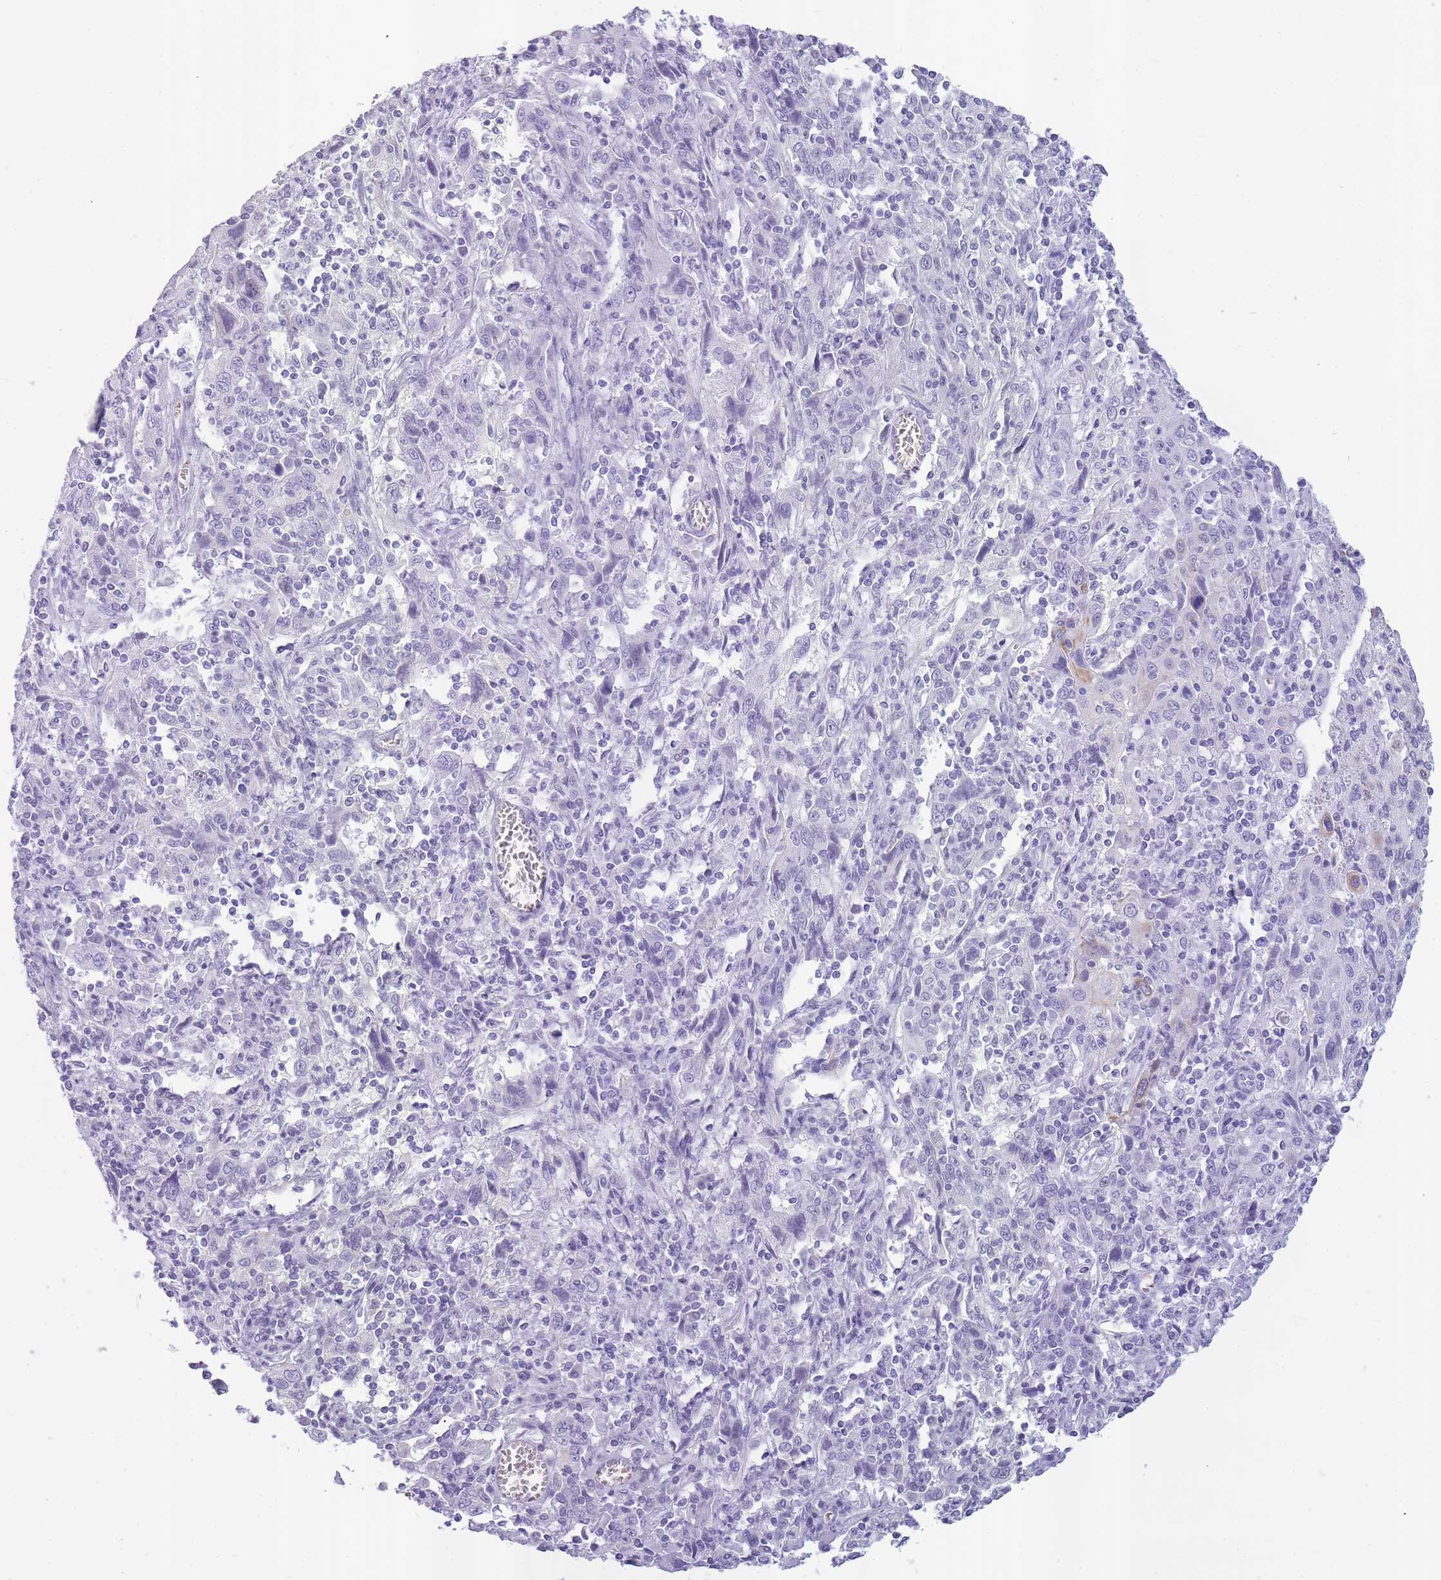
{"staining": {"intensity": "negative", "quantity": "none", "location": "none"}, "tissue": "cervical cancer", "cell_type": "Tumor cells", "image_type": "cancer", "snomed": [{"axis": "morphology", "description": "Squamous cell carcinoma, NOS"}, {"axis": "topography", "description": "Cervix"}], "caption": "An image of human squamous cell carcinoma (cervical) is negative for staining in tumor cells.", "gene": "INS", "patient": {"sex": "female", "age": 46}}